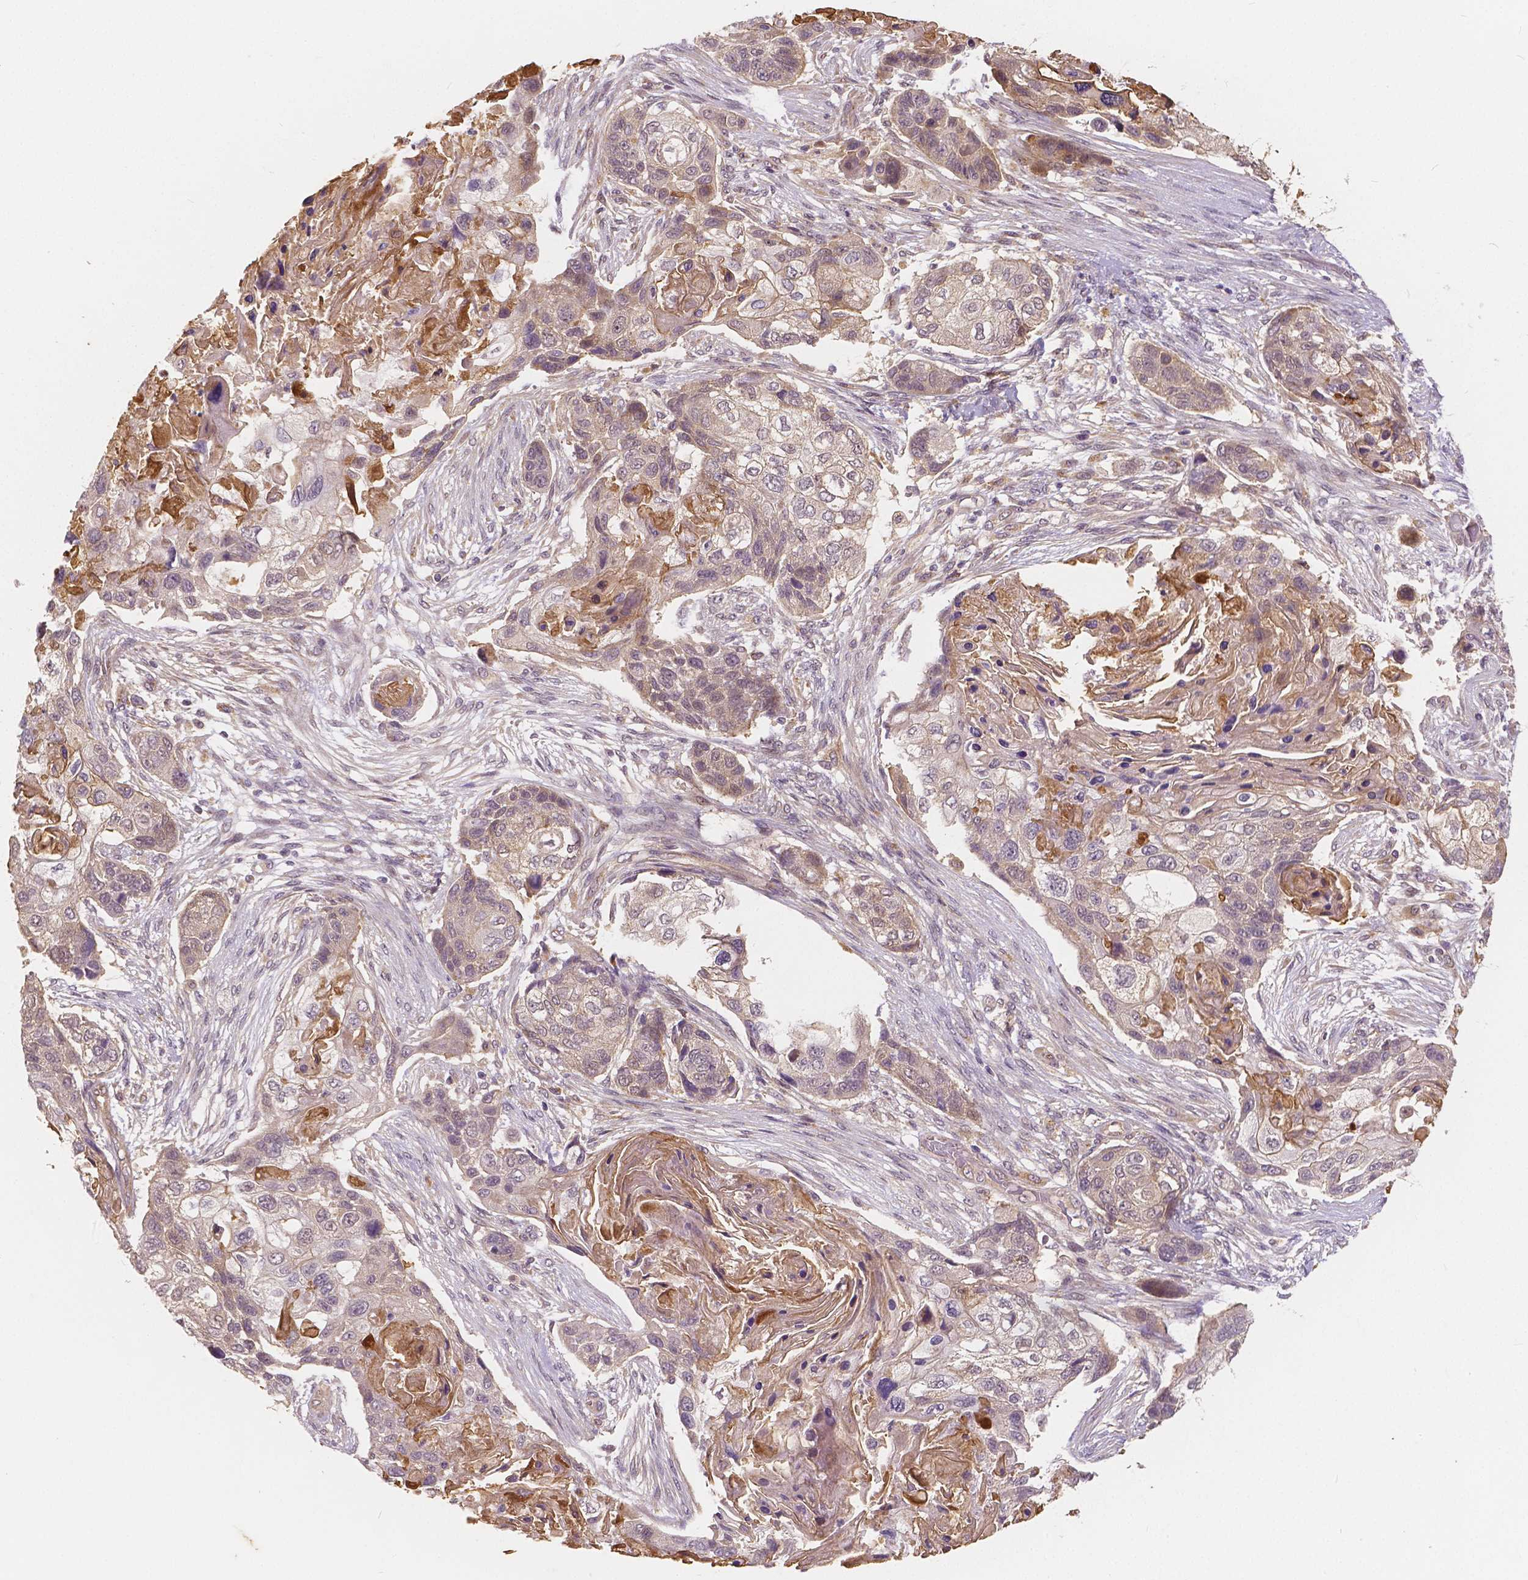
{"staining": {"intensity": "weak", "quantity": ">75%", "location": "cytoplasmic/membranous"}, "tissue": "lung cancer", "cell_type": "Tumor cells", "image_type": "cancer", "snomed": [{"axis": "morphology", "description": "Squamous cell carcinoma, NOS"}, {"axis": "topography", "description": "Lung"}], "caption": "This histopathology image exhibits immunohistochemistry (IHC) staining of human lung cancer (squamous cell carcinoma), with low weak cytoplasmic/membranous positivity in about >75% of tumor cells.", "gene": "SNX12", "patient": {"sex": "male", "age": 69}}